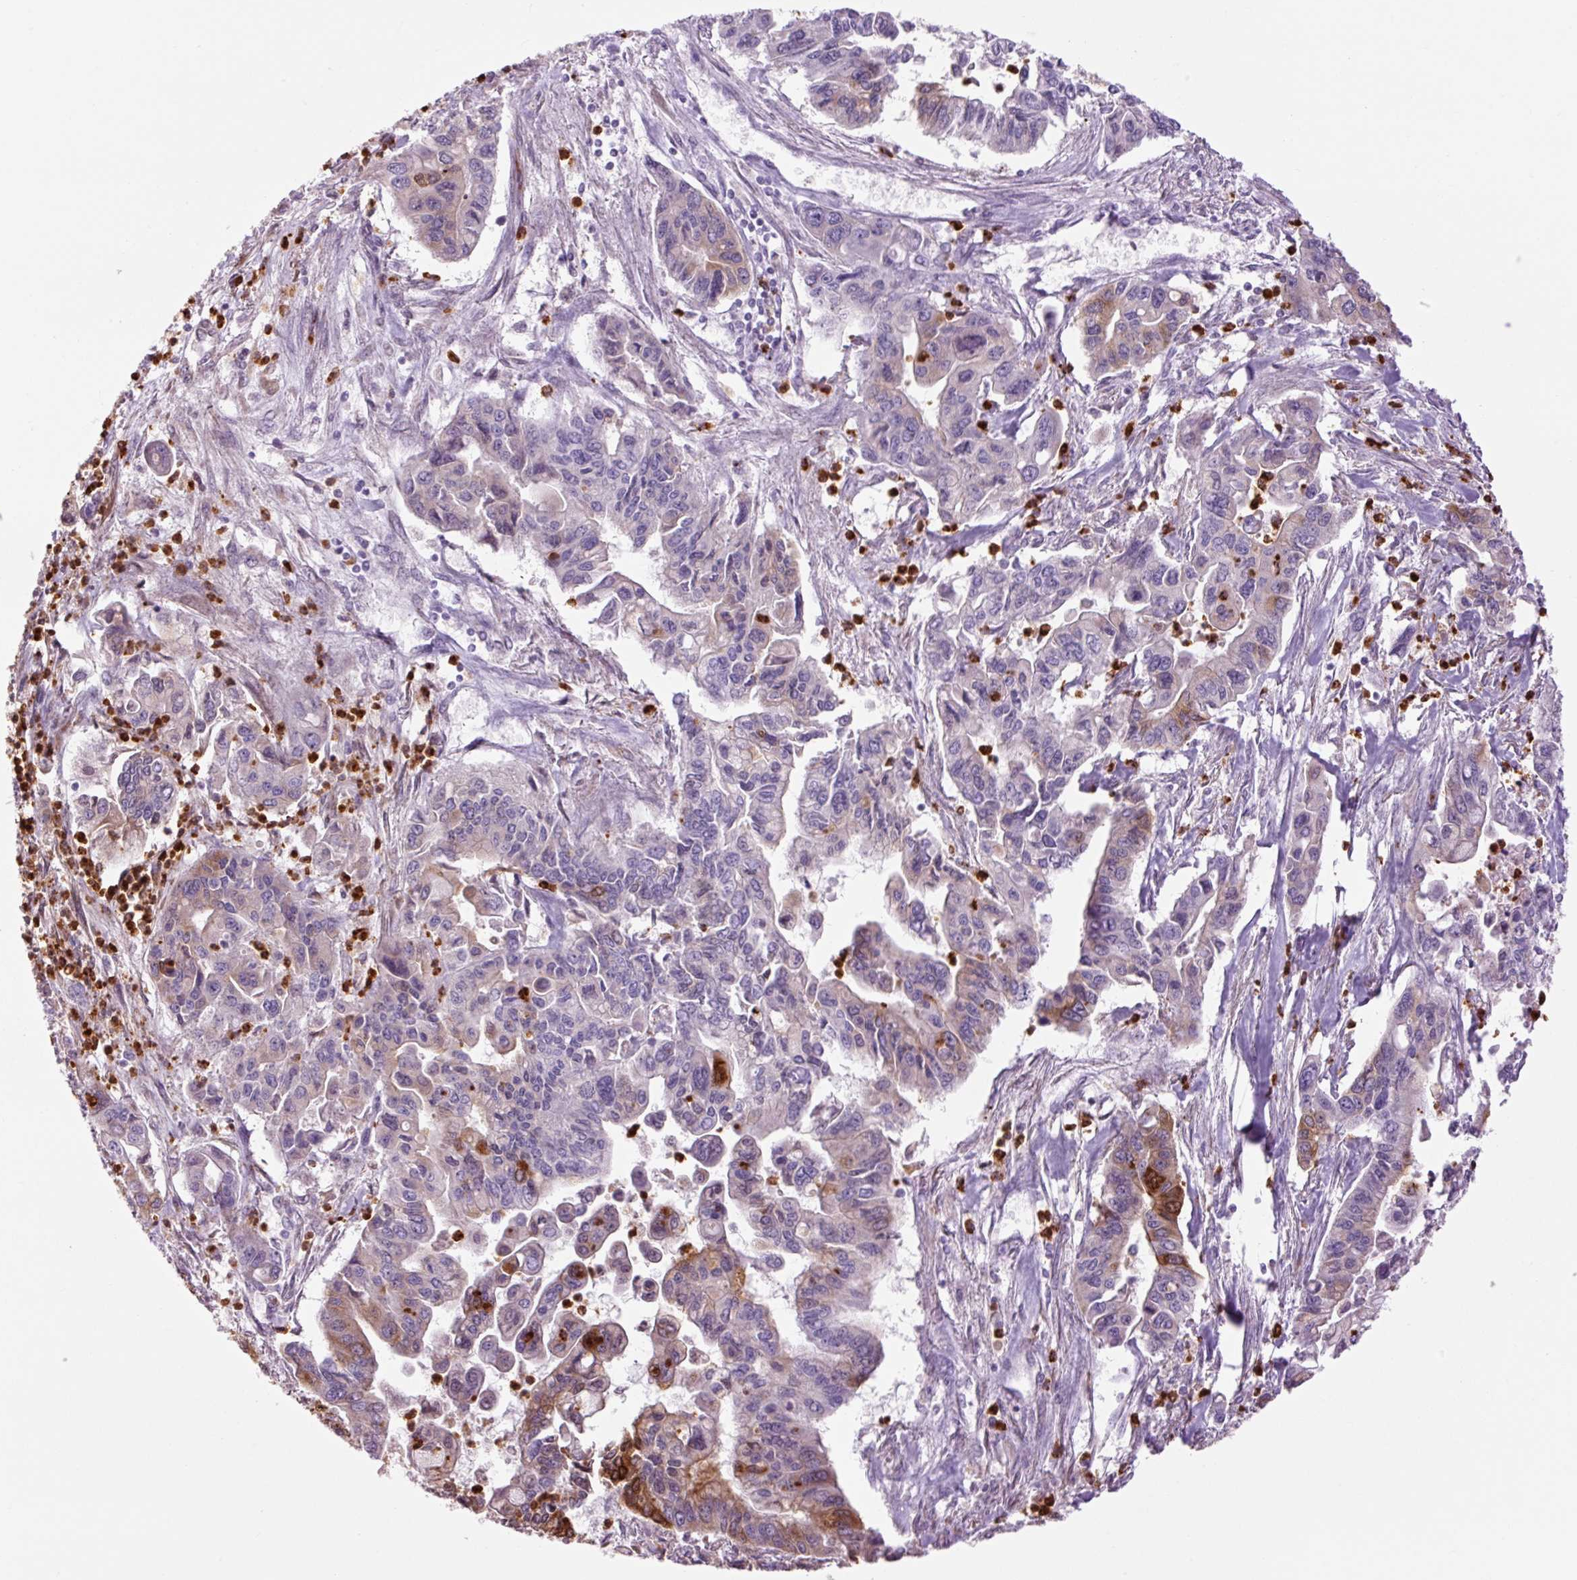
{"staining": {"intensity": "moderate", "quantity": "<25%", "location": "cytoplasmic/membranous"}, "tissue": "pancreatic cancer", "cell_type": "Tumor cells", "image_type": "cancer", "snomed": [{"axis": "morphology", "description": "Adenocarcinoma, NOS"}, {"axis": "topography", "description": "Pancreas"}], "caption": "DAB (3,3'-diaminobenzidine) immunohistochemical staining of human pancreatic adenocarcinoma demonstrates moderate cytoplasmic/membranous protein staining in approximately <25% of tumor cells.", "gene": "LYZ", "patient": {"sex": "male", "age": 62}}